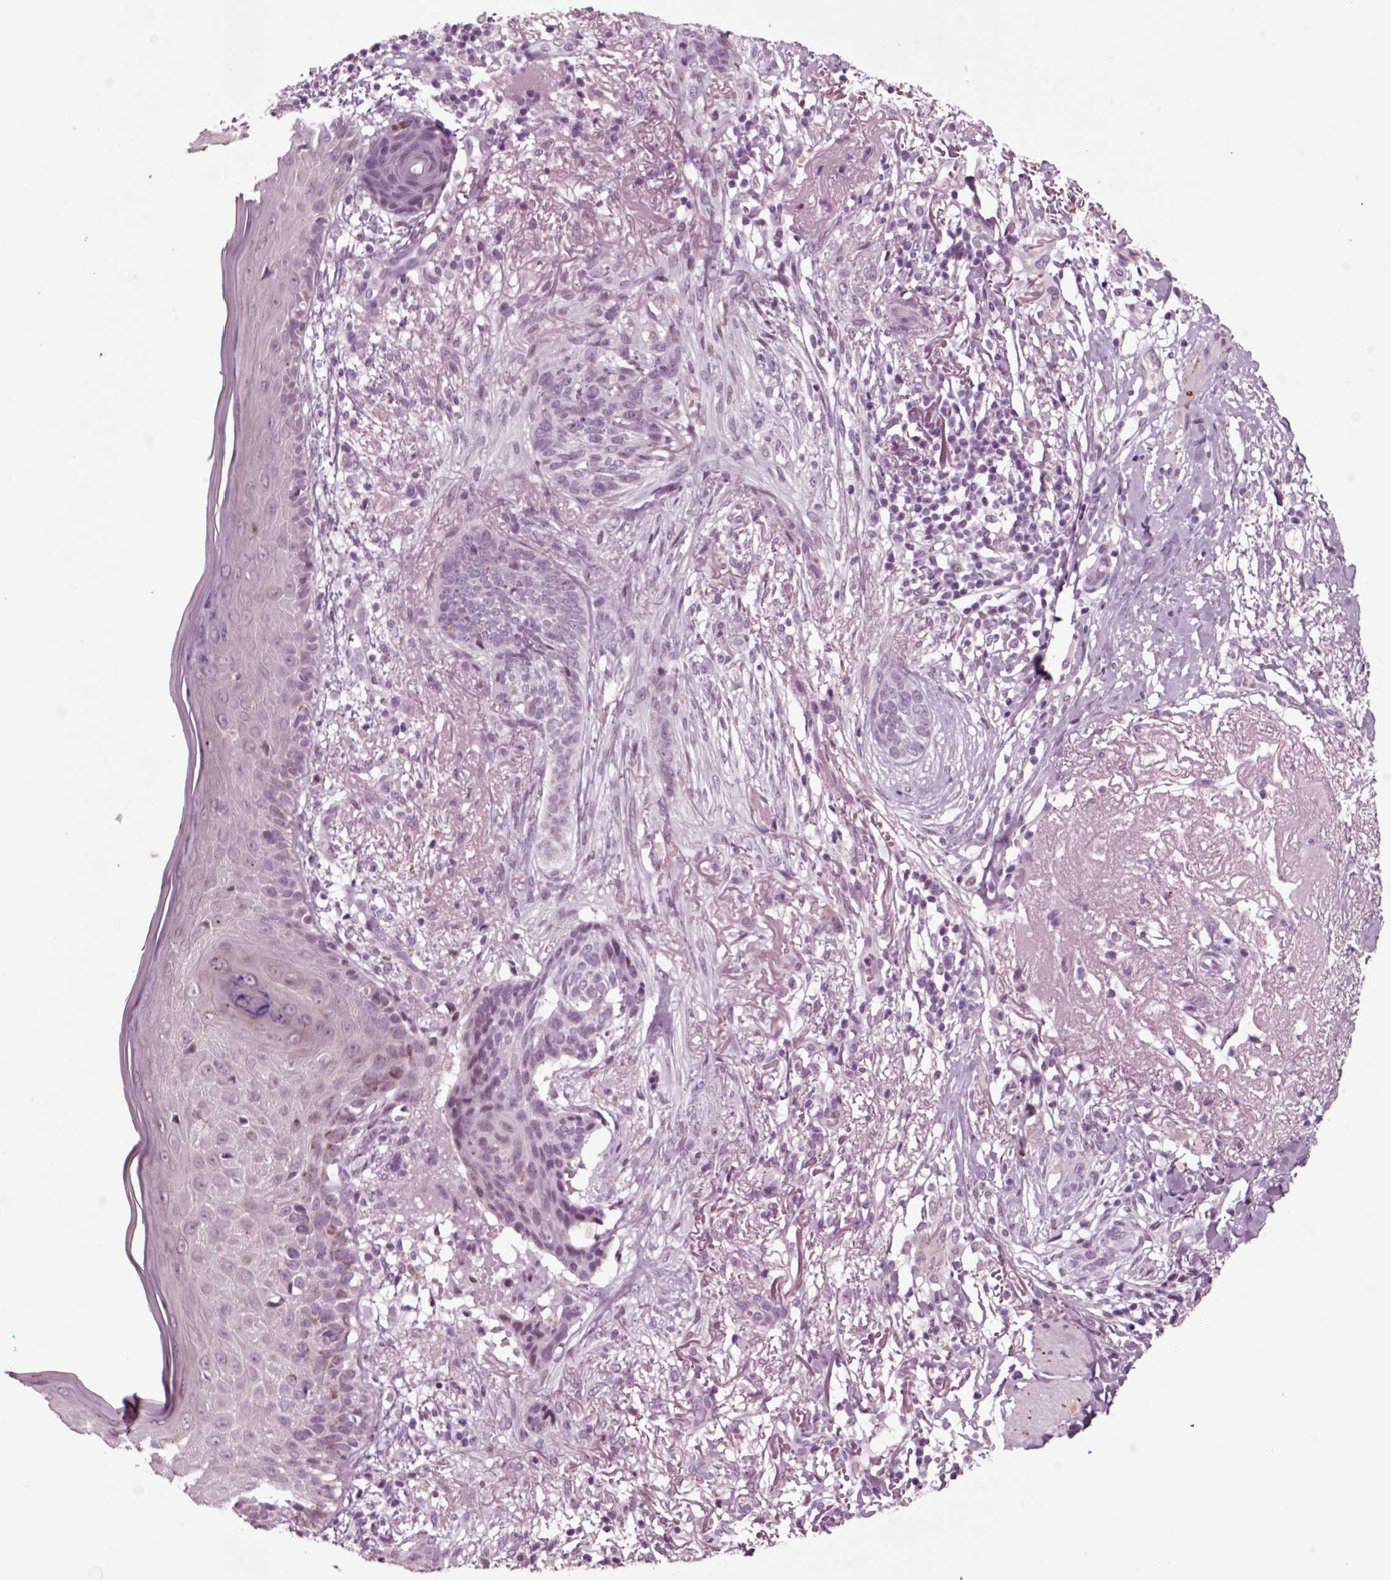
{"staining": {"intensity": "negative", "quantity": "none", "location": "none"}, "tissue": "skin cancer", "cell_type": "Tumor cells", "image_type": "cancer", "snomed": [{"axis": "morphology", "description": "Normal tissue, NOS"}, {"axis": "morphology", "description": "Basal cell carcinoma"}, {"axis": "topography", "description": "Skin"}], "caption": "Tumor cells show no significant protein expression in skin cancer (basal cell carcinoma).", "gene": "CHGB", "patient": {"sex": "male", "age": 84}}